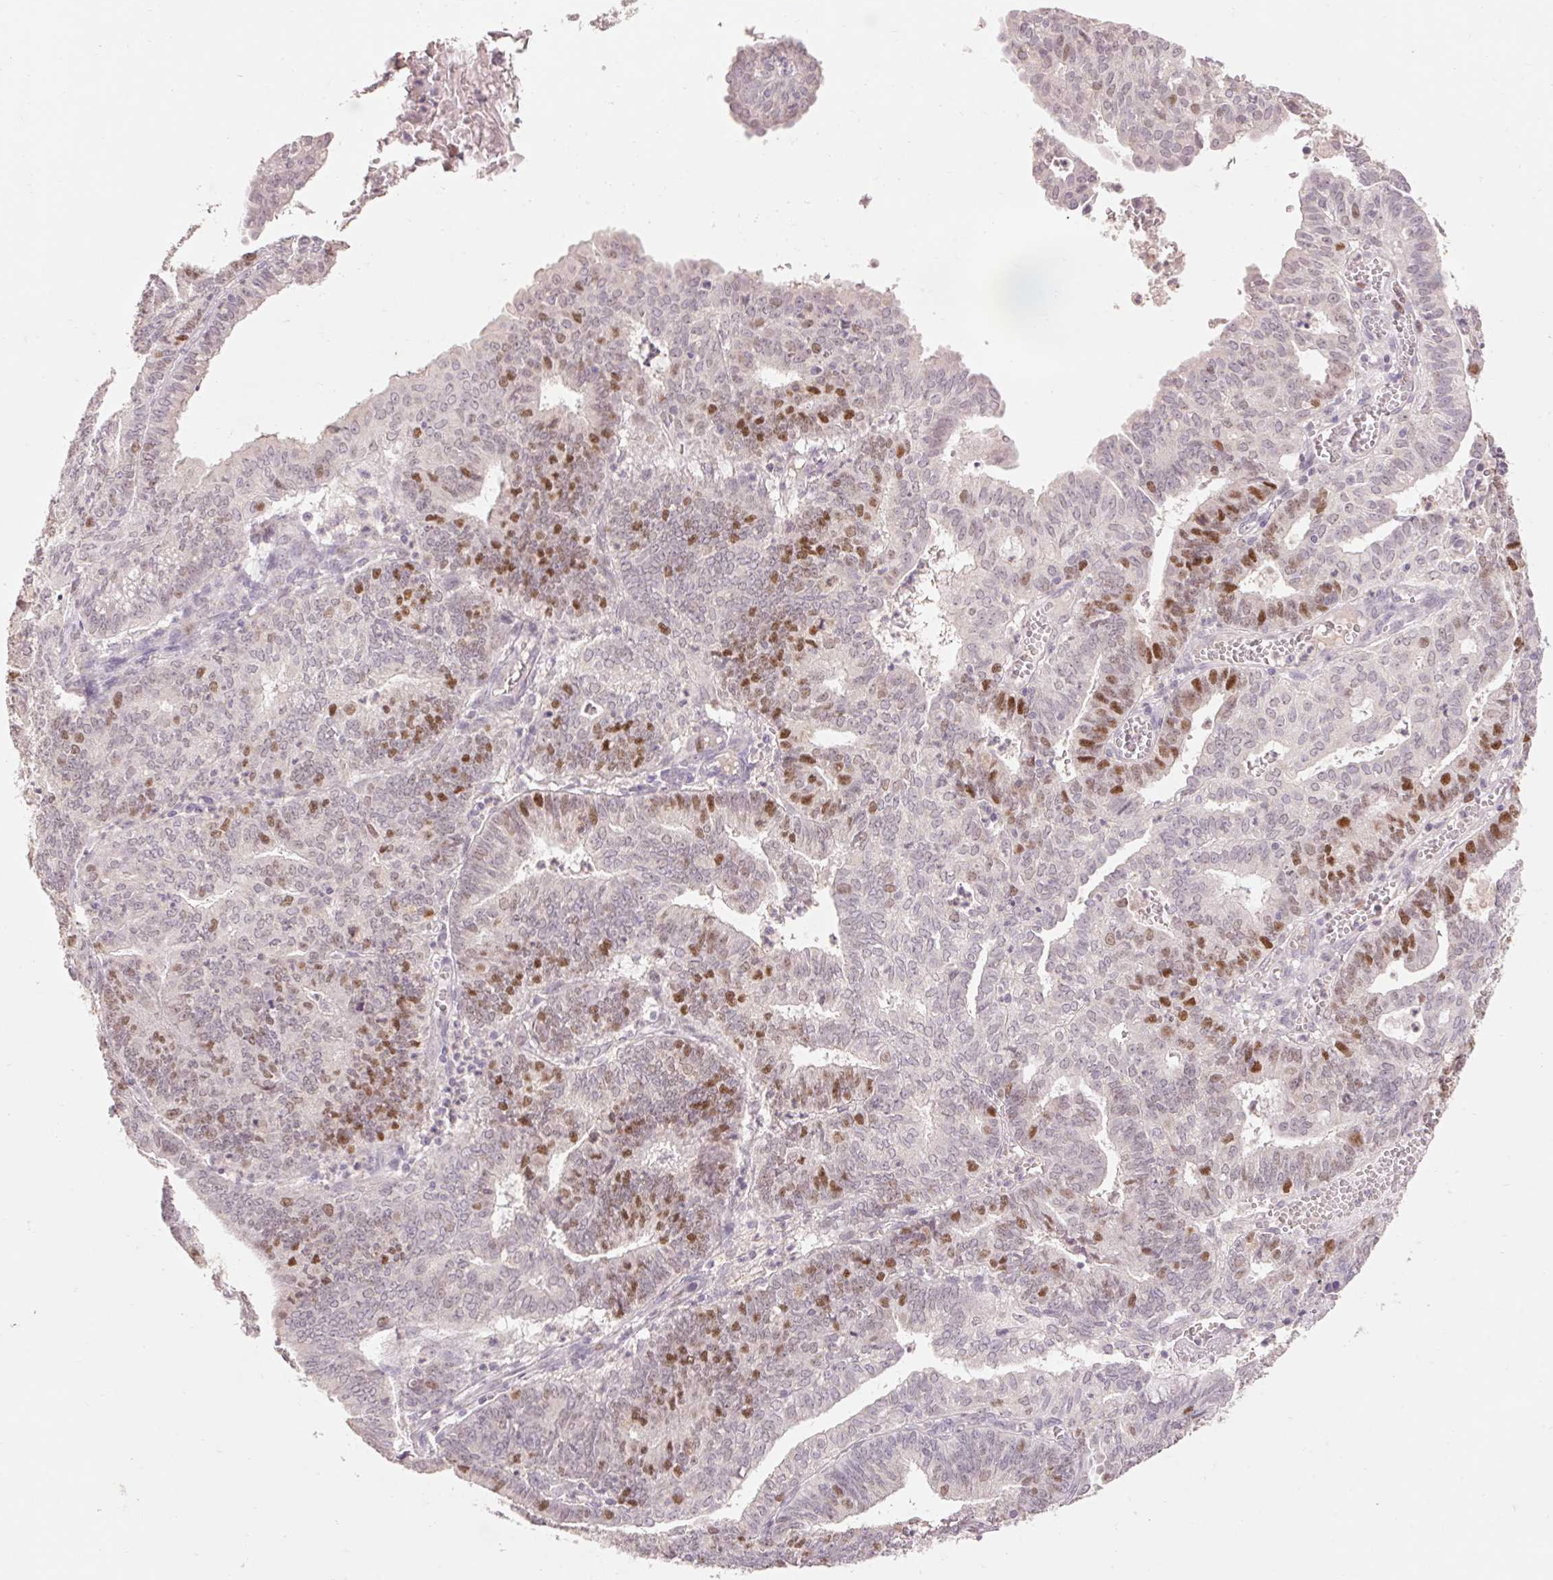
{"staining": {"intensity": "moderate", "quantity": "<25%", "location": "nuclear"}, "tissue": "endometrial cancer", "cell_type": "Tumor cells", "image_type": "cancer", "snomed": [{"axis": "morphology", "description": "Adenocarcinoma, NOS"}, {"axis": "topography", "description": "Endometrium"}], "caption": "Endometrial cancer stained with a brown dye shows moderate nuclear positive expression in about <25% of tumor cells.", "gene": "SKP2", "patient": {"sex": "female", "age": 61}}